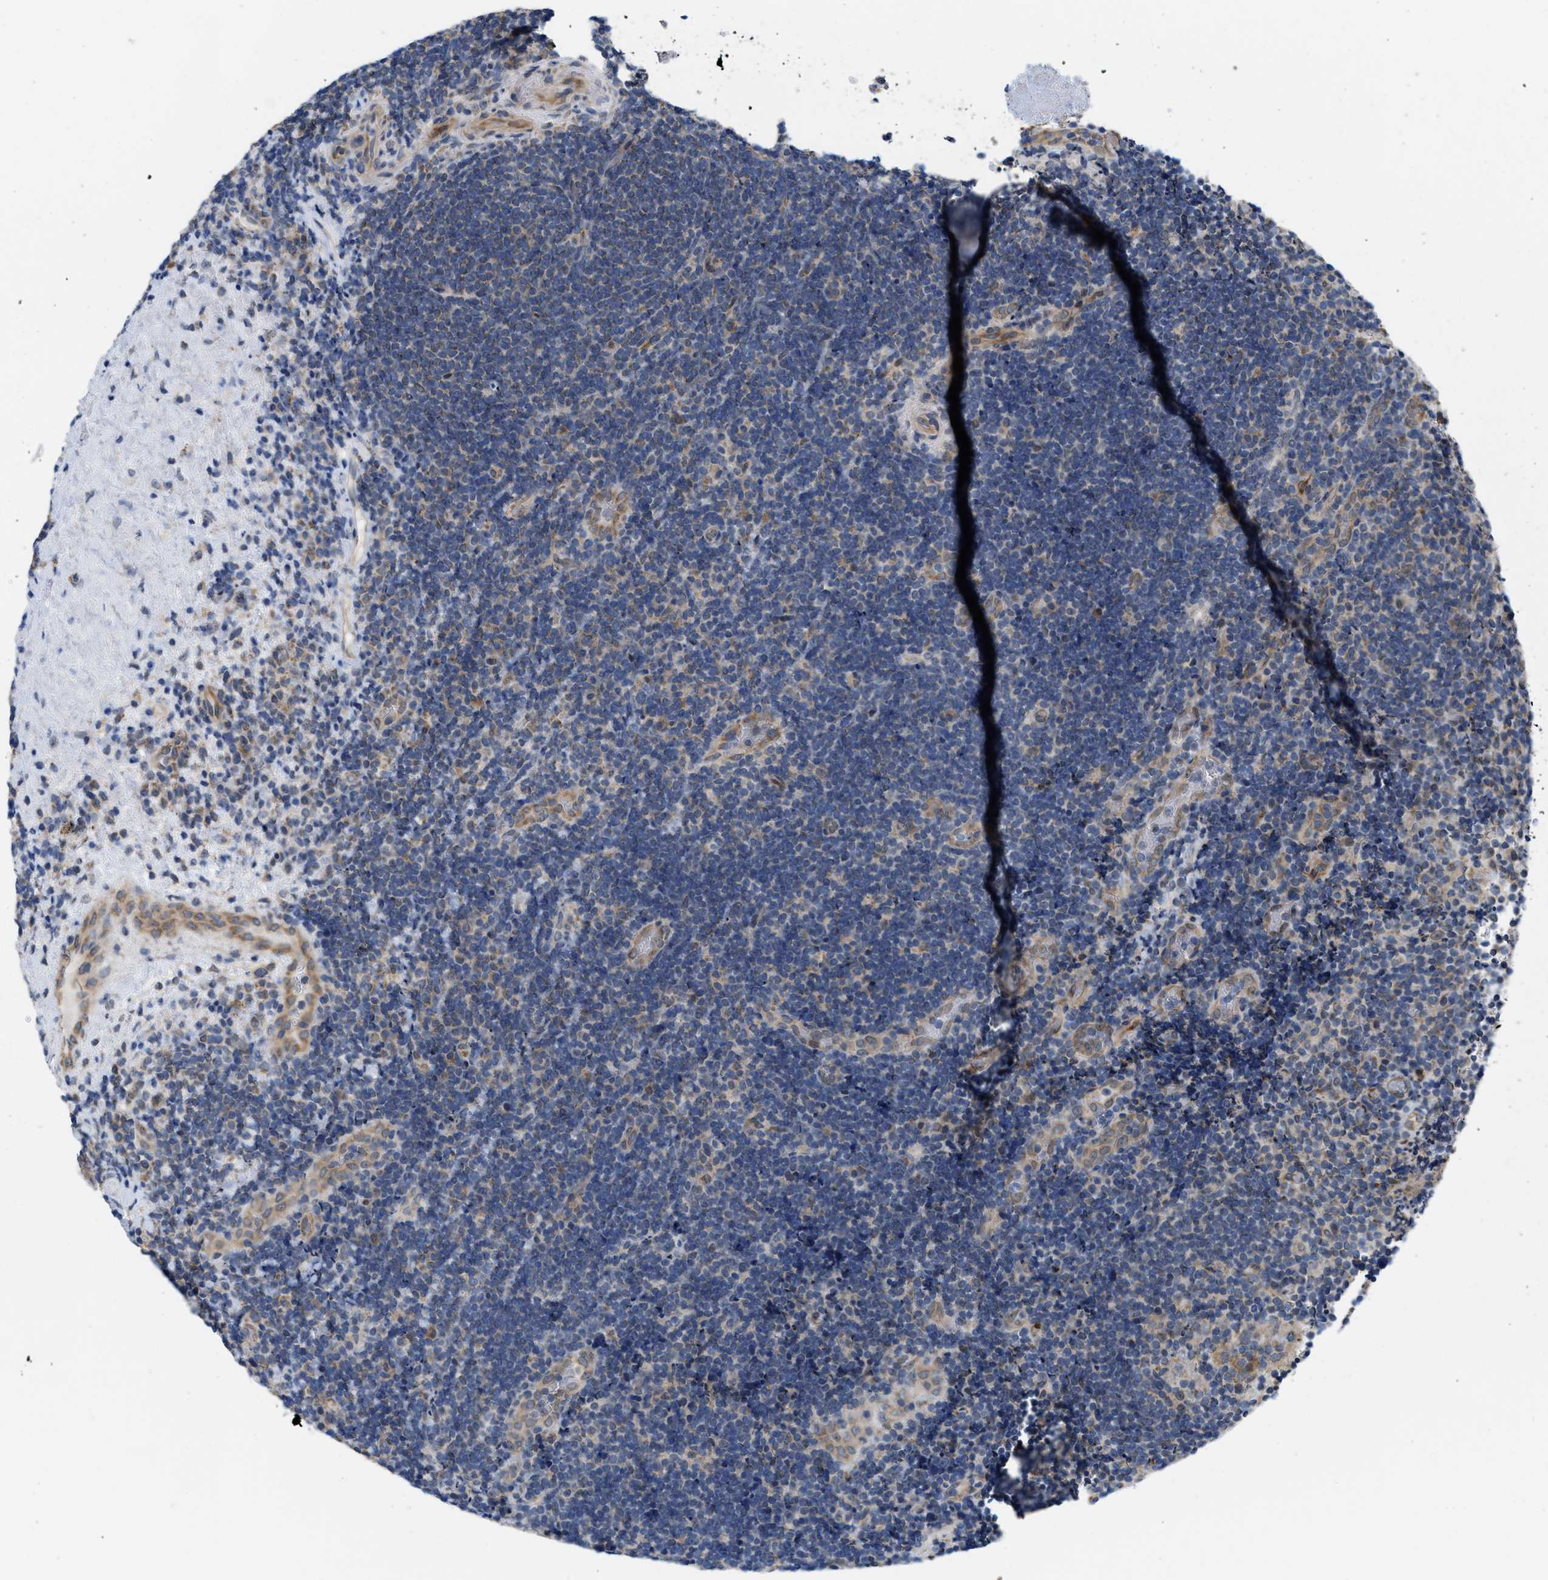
{"staining": {"intensity": "weak", "quantity": "<25%", "location": "cytoplasmic/membranous"}, "tissue": "lymphoma", "cell_type": "Tumor cells", "image_type": "cancer", "snomed": [{"axis": "morphology", "description": "Malignant lymphoma, non-Hodgkin's type, High grade"}, {"axis": "topography", "description": "Tonsil"}], "caption": "Lymphoma stained for a protein using IHC reveals no positivity tumor cells.", "gene": "EOGT", "patient": {"sex": "female", "age": 36}}